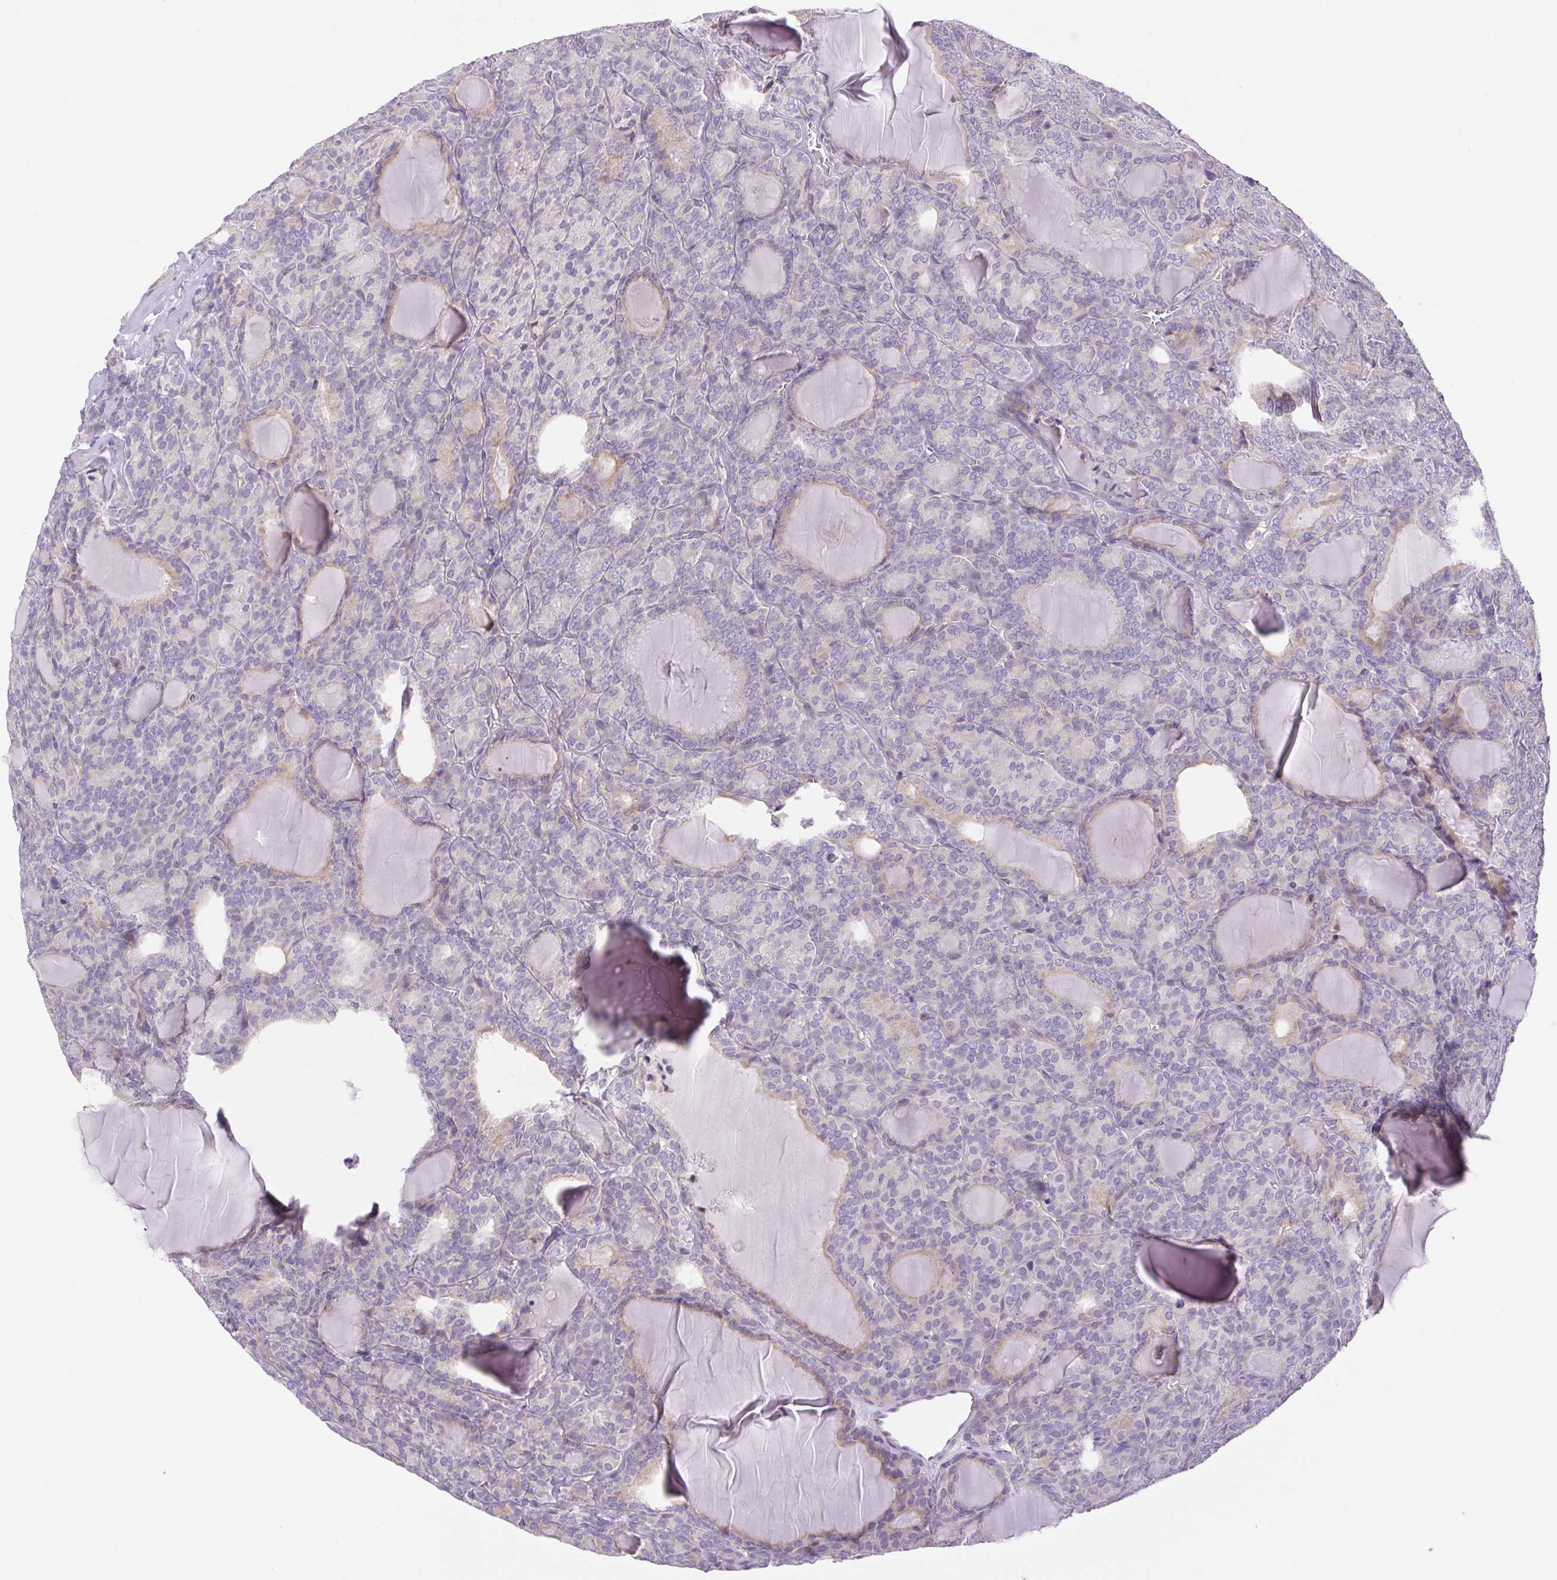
{"staining": {"intensity": "negative", "quantity": "none", "location": "none"}, "tissue": "thyroid cancer", "cell_type": "Tumor cells", "image_type": "cancer", "snomed": [{"axis": "morphology", "description": "Follicular adenoma carcinoma, NOS"}, {"axis": "topography", "description": "Thyroid gland"}], "caption": "The photomicrograph demonstrates no significant positivity in tumor cells of thyroid follicular adenoma carcinoma. (DAB (3,3'-diaminobenzidine) immunohistochemistry (IHC), high magnification).", "gene": "FAM177B", "patient": {"sex": "male", "age": 74}}